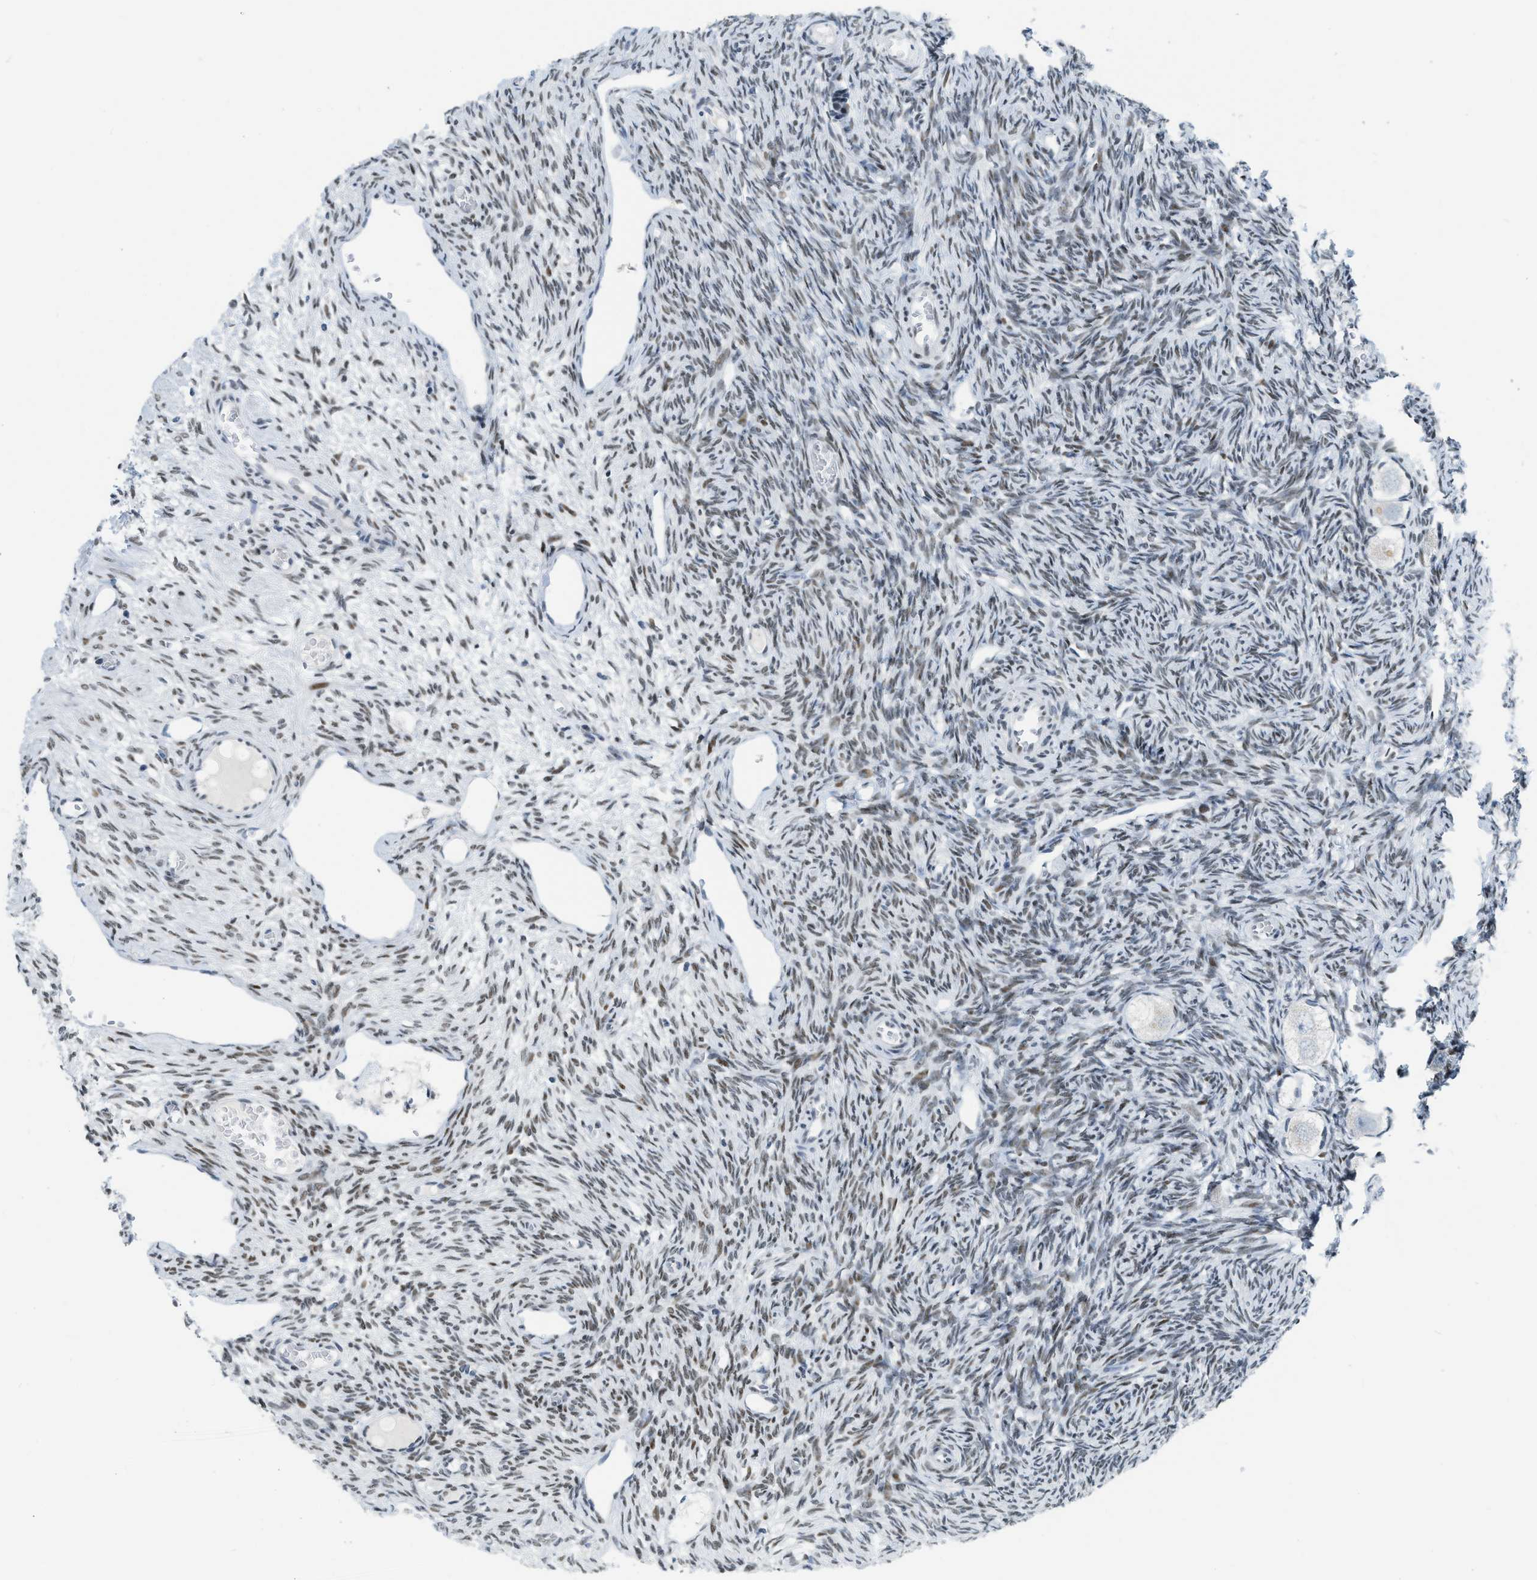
{"staining": {"intensity": "negative", "quantity": "none", "location": "none"}, "tissue": "ovary", "cell_type": "Follicle cells", "image_type": "normal", "snomed": [{"axis": "morphology", "description": "Normal tissue, NOS"}, {"axis": "topography", "description": "Ovary"}], "caption": "This is a histopathology image of IHC staining of normal ovary, which shows no expression in follicle cells. (Brightfield microscopy of DAB (3,3'-diaminobenzidine) IHC at high magnification).", "gene": "PBX1", "patient": {"sex": "female", "age": 27}}